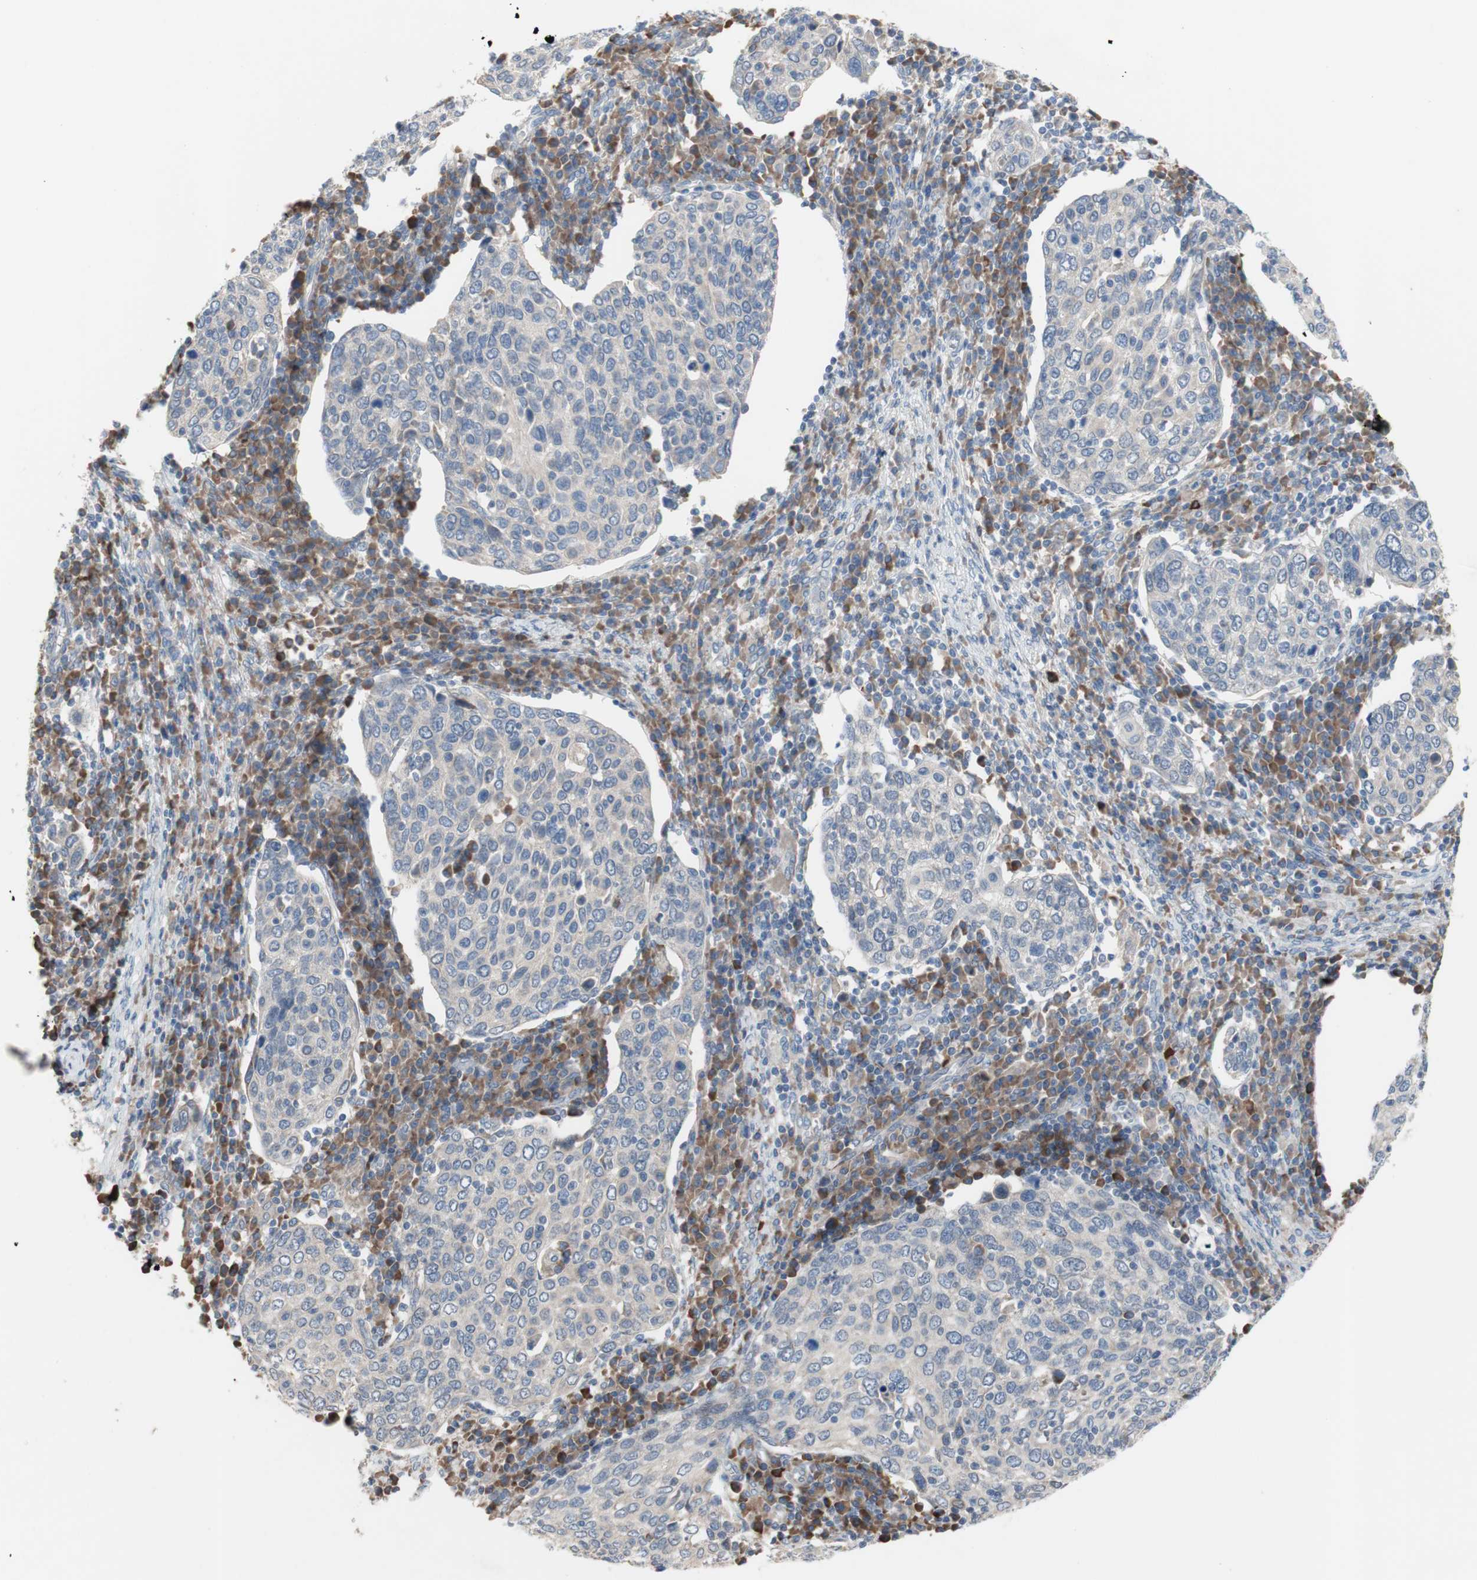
{"staining": {"intensity": "negative", "quantity": "none", "location": "none"}, "tissue": "cervical cancer", "cell_type": "Tumor cells", "image_type": "cancer", "snomed": [{"axis": "morphology", "description": "Squamous cell carcinoma, NOS"}, {"axis": "topography", "description": "Cervix"}], "caption": "Protein analysis of cervical cancer reveals no significant positivity in tumor cells. Brightfield microscopy of immunohistochemistry stained with DAB (brown) and hematoxylin (blue), captured at high magnification.", "gene": "TTC14", "patient": {"sex": "female", "age": 40}}